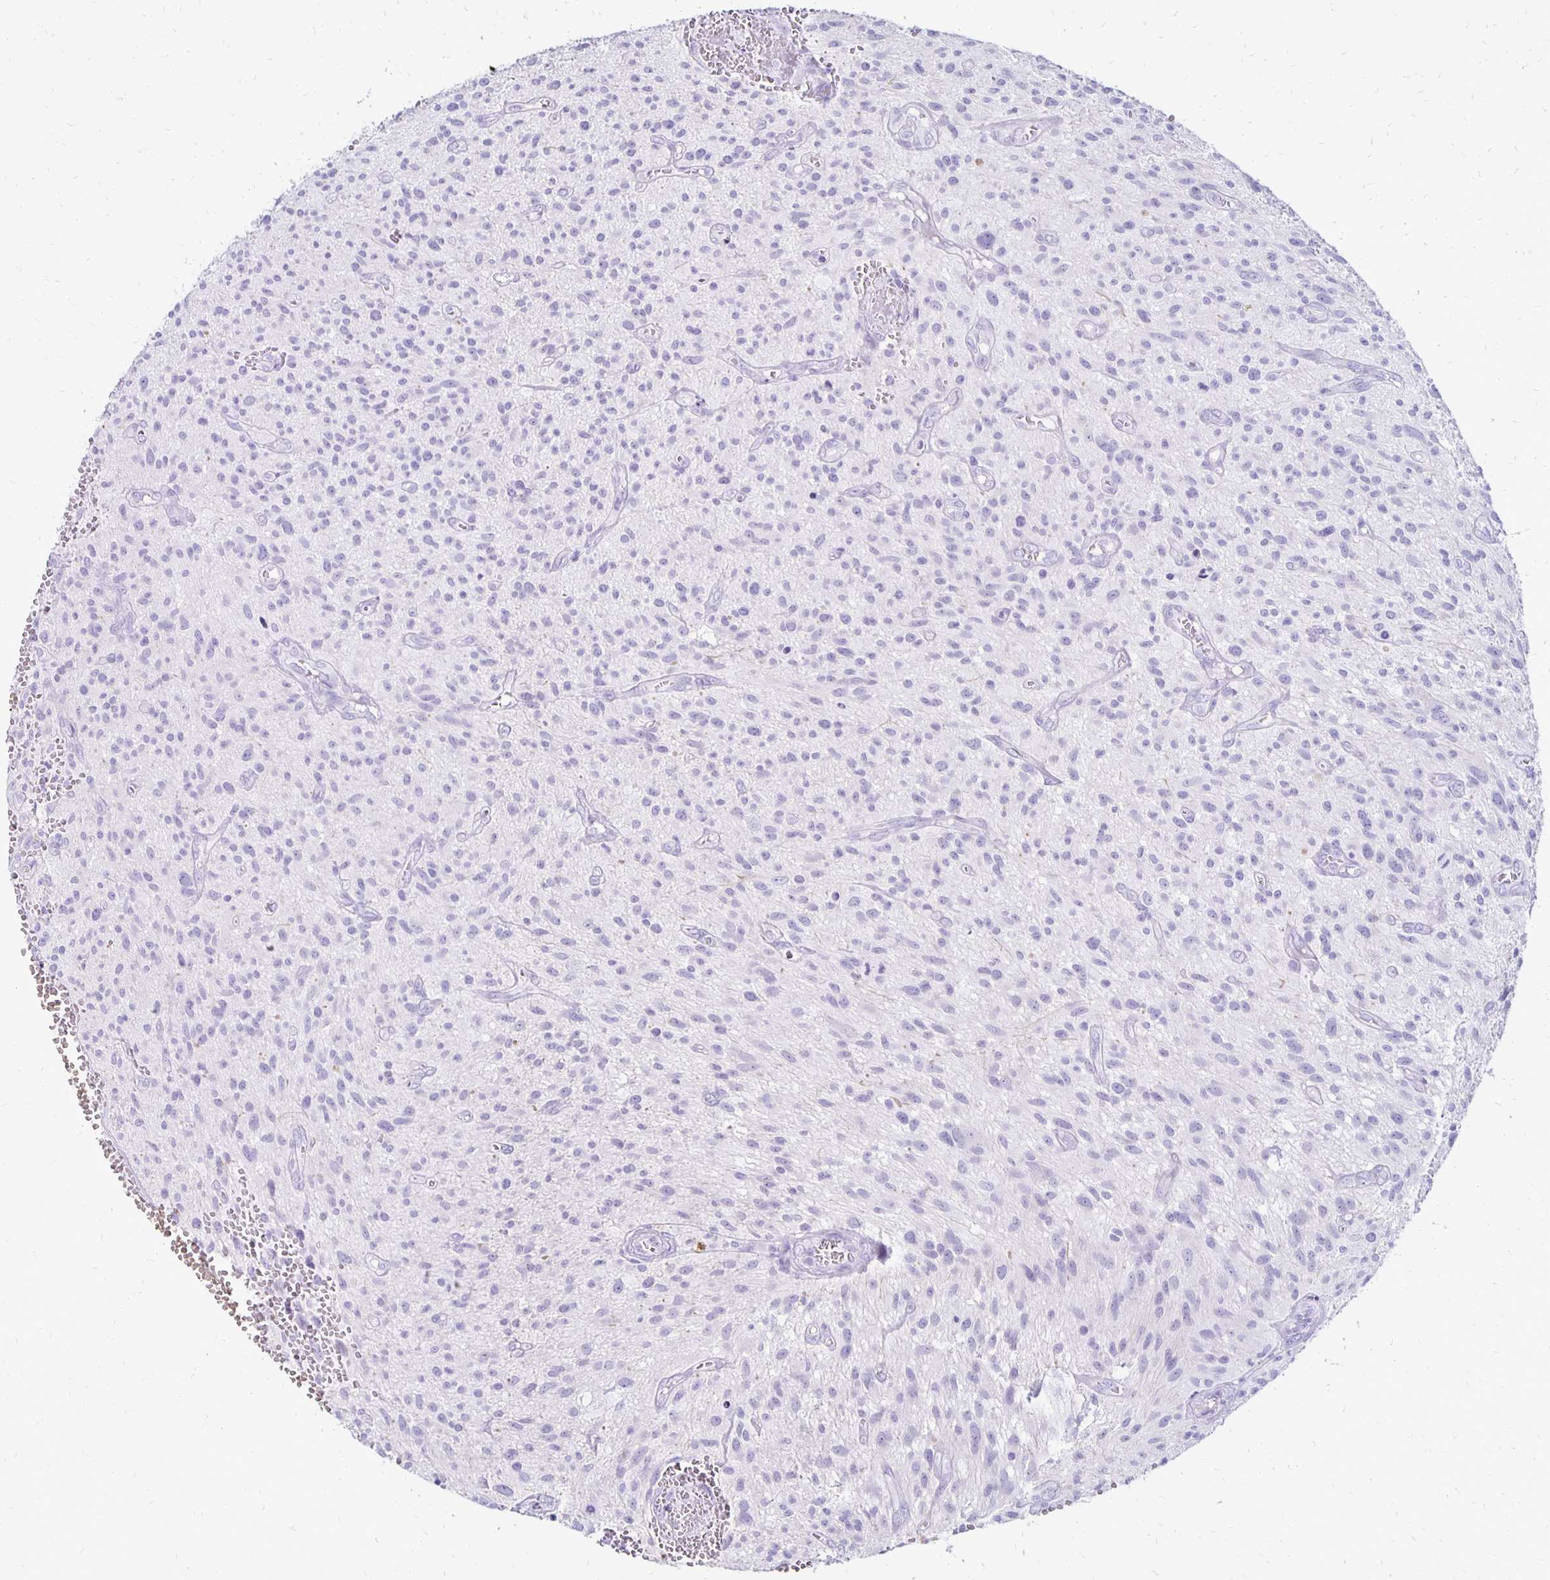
{"staining": {"intensity": "negative", "quantity": "none", "location": "none"}, "tissue": "glioma", "cell_type": "Tumor cells", "image_type": "cancer", "snomed": [{"axis": "morphology", "description": "Glioma, malignant, High grade"}, {"axis": "topography", "description": "Brain"}], "caption": "This micrograph is of glioma stained with immunohistochemistry (IHC) to label a protein in brown with the nuclei are counter-stained blue. There is no positivity in tumor cells.", "gene": "RYR1", "patient": {"sex": "male", "age": 75}}